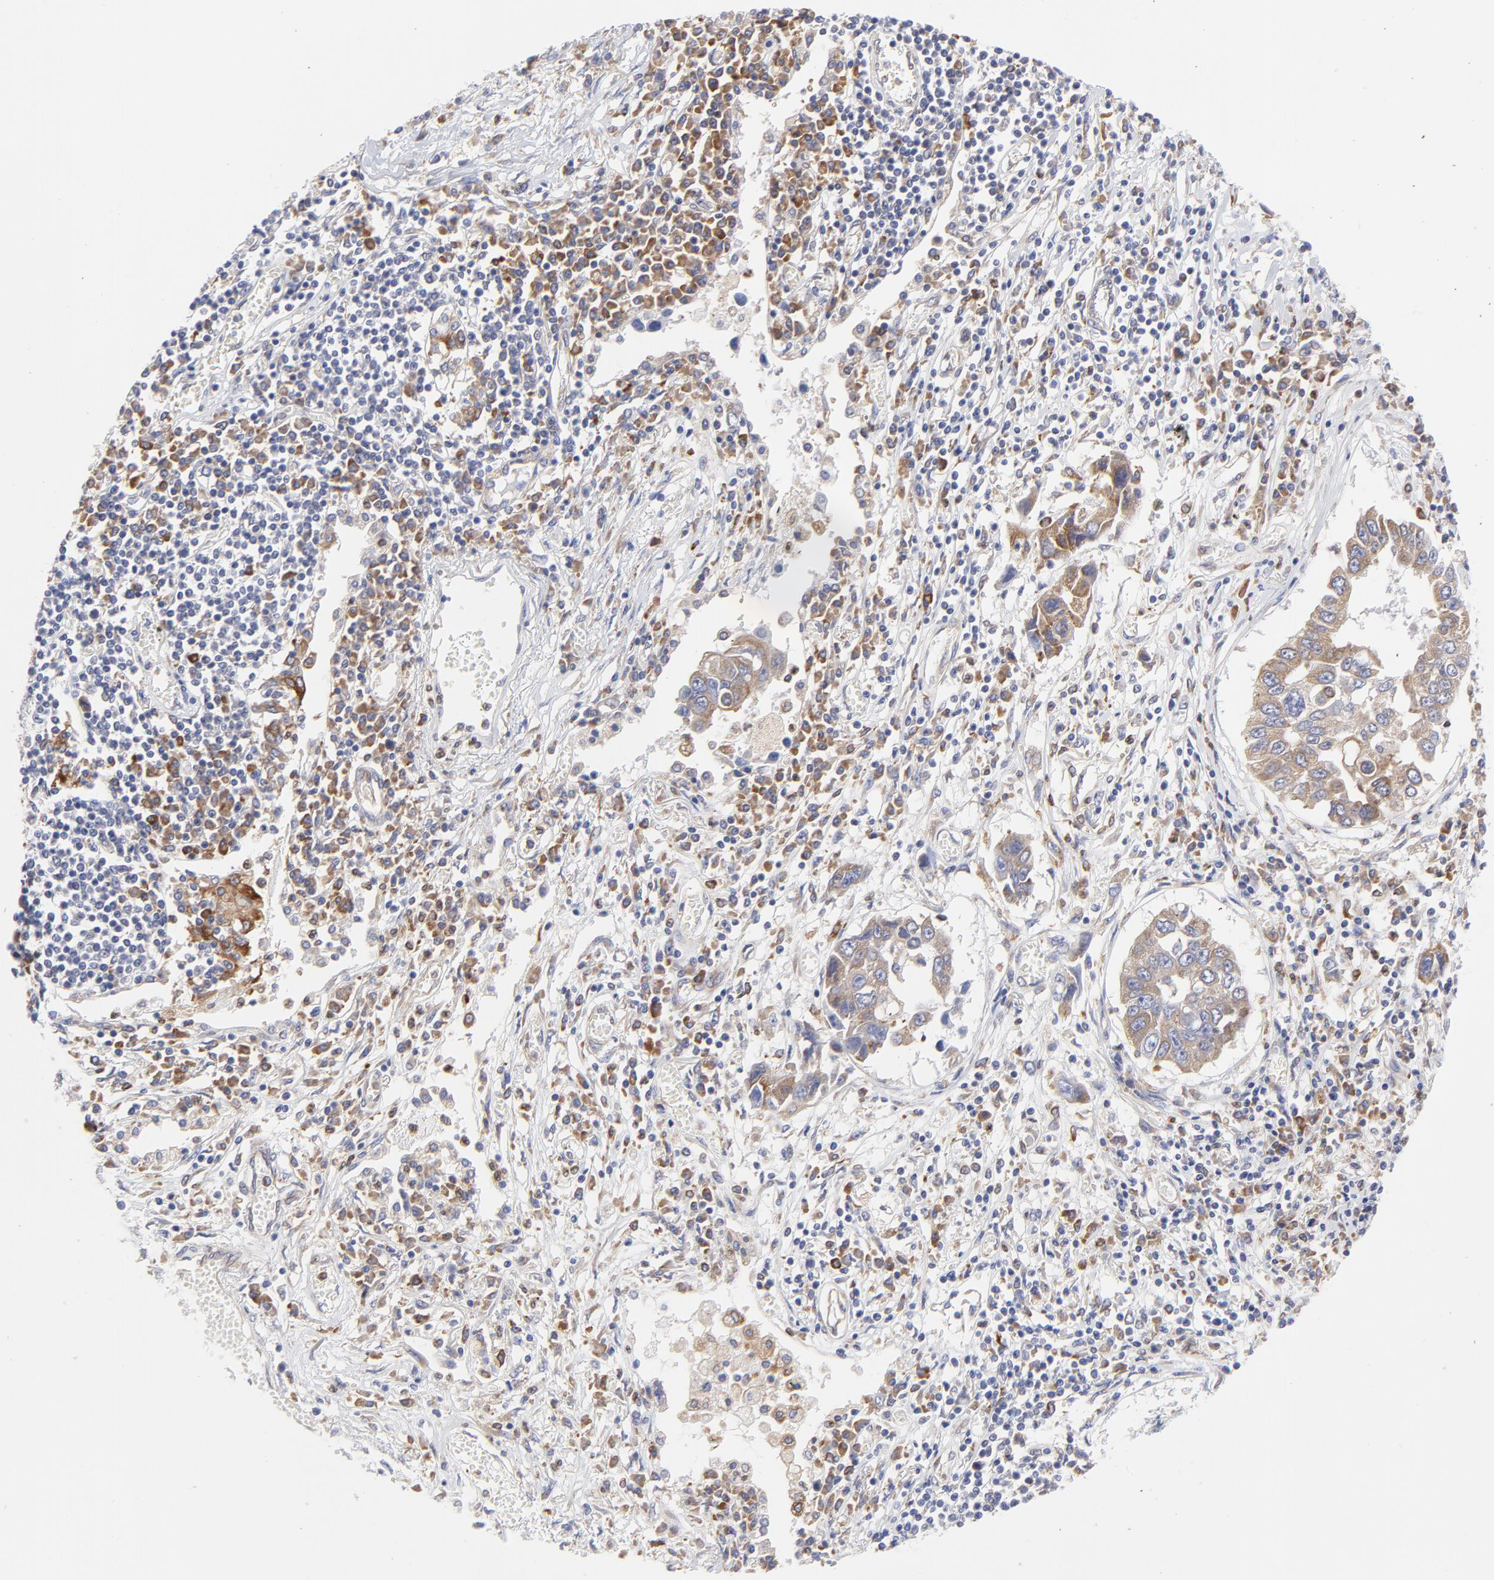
{"staining": {"intensity": "moderate", "quantity": ">75%", "location": "cytoplasmic/membranous"}, "tissue": "lung cancer", "cell_type": "Tumor cells", "image_type": "cancer", "snomed": [{"axis": "morphology", "description": "Squamous cell carcinoma, NOS"}, {"axis": "topography", "description": "Lung"}], "caption": "IHC (DAB (3,3'-diaminobenzidine)) staining of human lung squamous cell carcinoma displays moderate cytoplasmic/membranous protein positivity in approximately >75% of tumor cells.", "gene": "MOSPD2", "patient": {"sex": "male", "age": 71}}